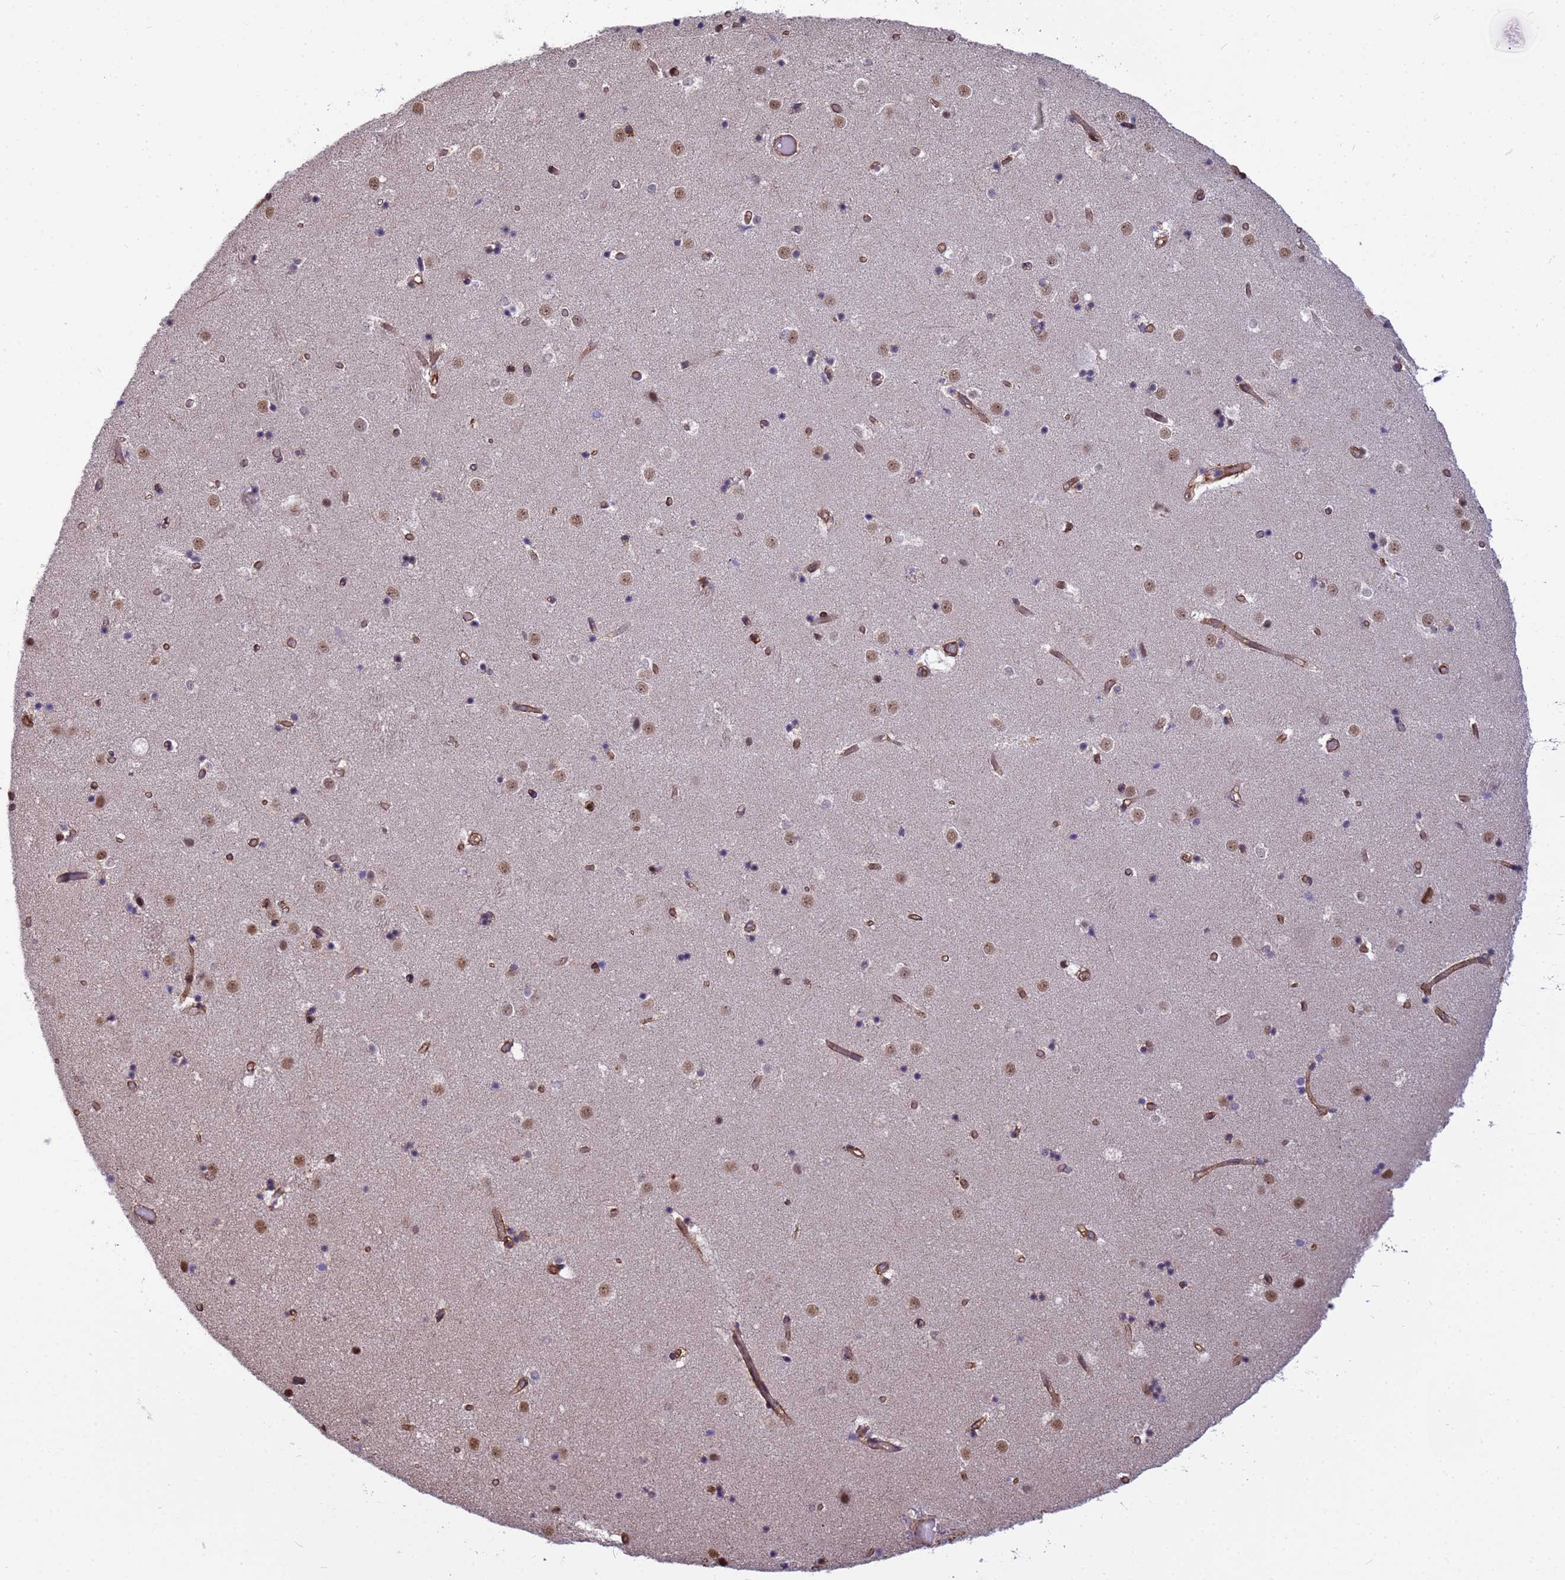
{"staining": {"intensity": "moderate", "quantity": "<25%", "location": "nuclear"}, "tissue": "caudate", "cell_type": "Glial cells", "image_type": "normal", "snomed": [{"axis": "morphology", "description": "Normal tissue, NOS"}, {"axis": "topography", "description": "Lateral ventricle wall"}], "caption": "A high-resolution image shows immunohistochemistry (IHC) staining of unremarkable caudate, which reveals moderate nuclear expression in approximately <25% of glial cells. (DAB IHC, brown staining for protein, blue staining for nuclei).", "gene": "ITGB4", "patient": {"sex": "female", "age": 52}}